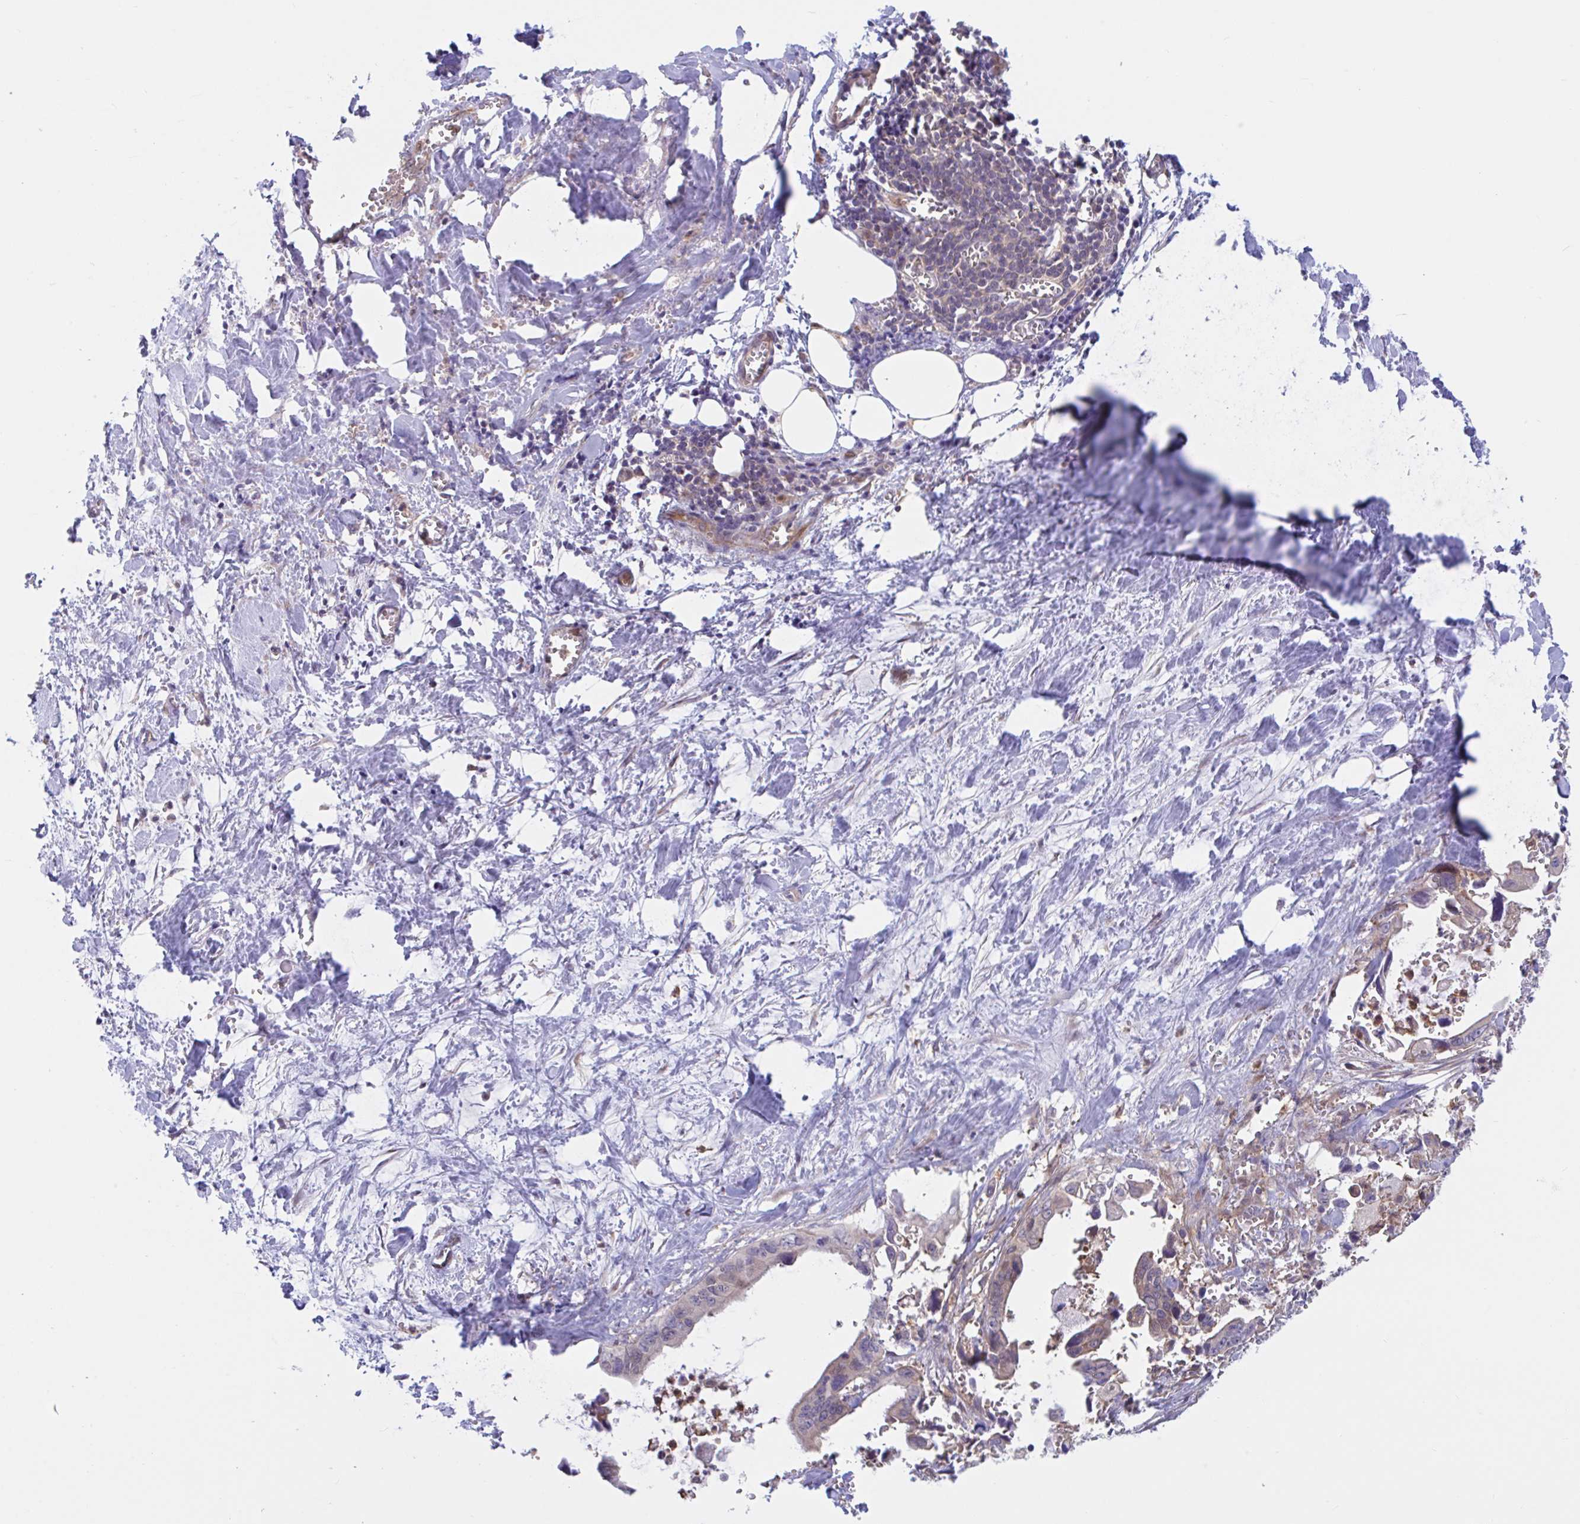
{"staining": {"intensity": "weak", "quantity": "25%-75%", "location": "cytoplasmic/membranous"}, "tissue": "pancreatic cancer", "cell_type": "Tumor cells", "image_type": "cancer", "snomed": [{"axis": "morphology", "description": "Adenocarcinoma, NOS"}, {"axis": "topography", "description": "Pancreas"}], "caption": "Weak cytoplasmic/membranous expression is seen in about 25%-75% of tumor cells in pancreatic cancer.", "gene": "LMNTD2", "patient": {"sex": "male", "age": 61}}